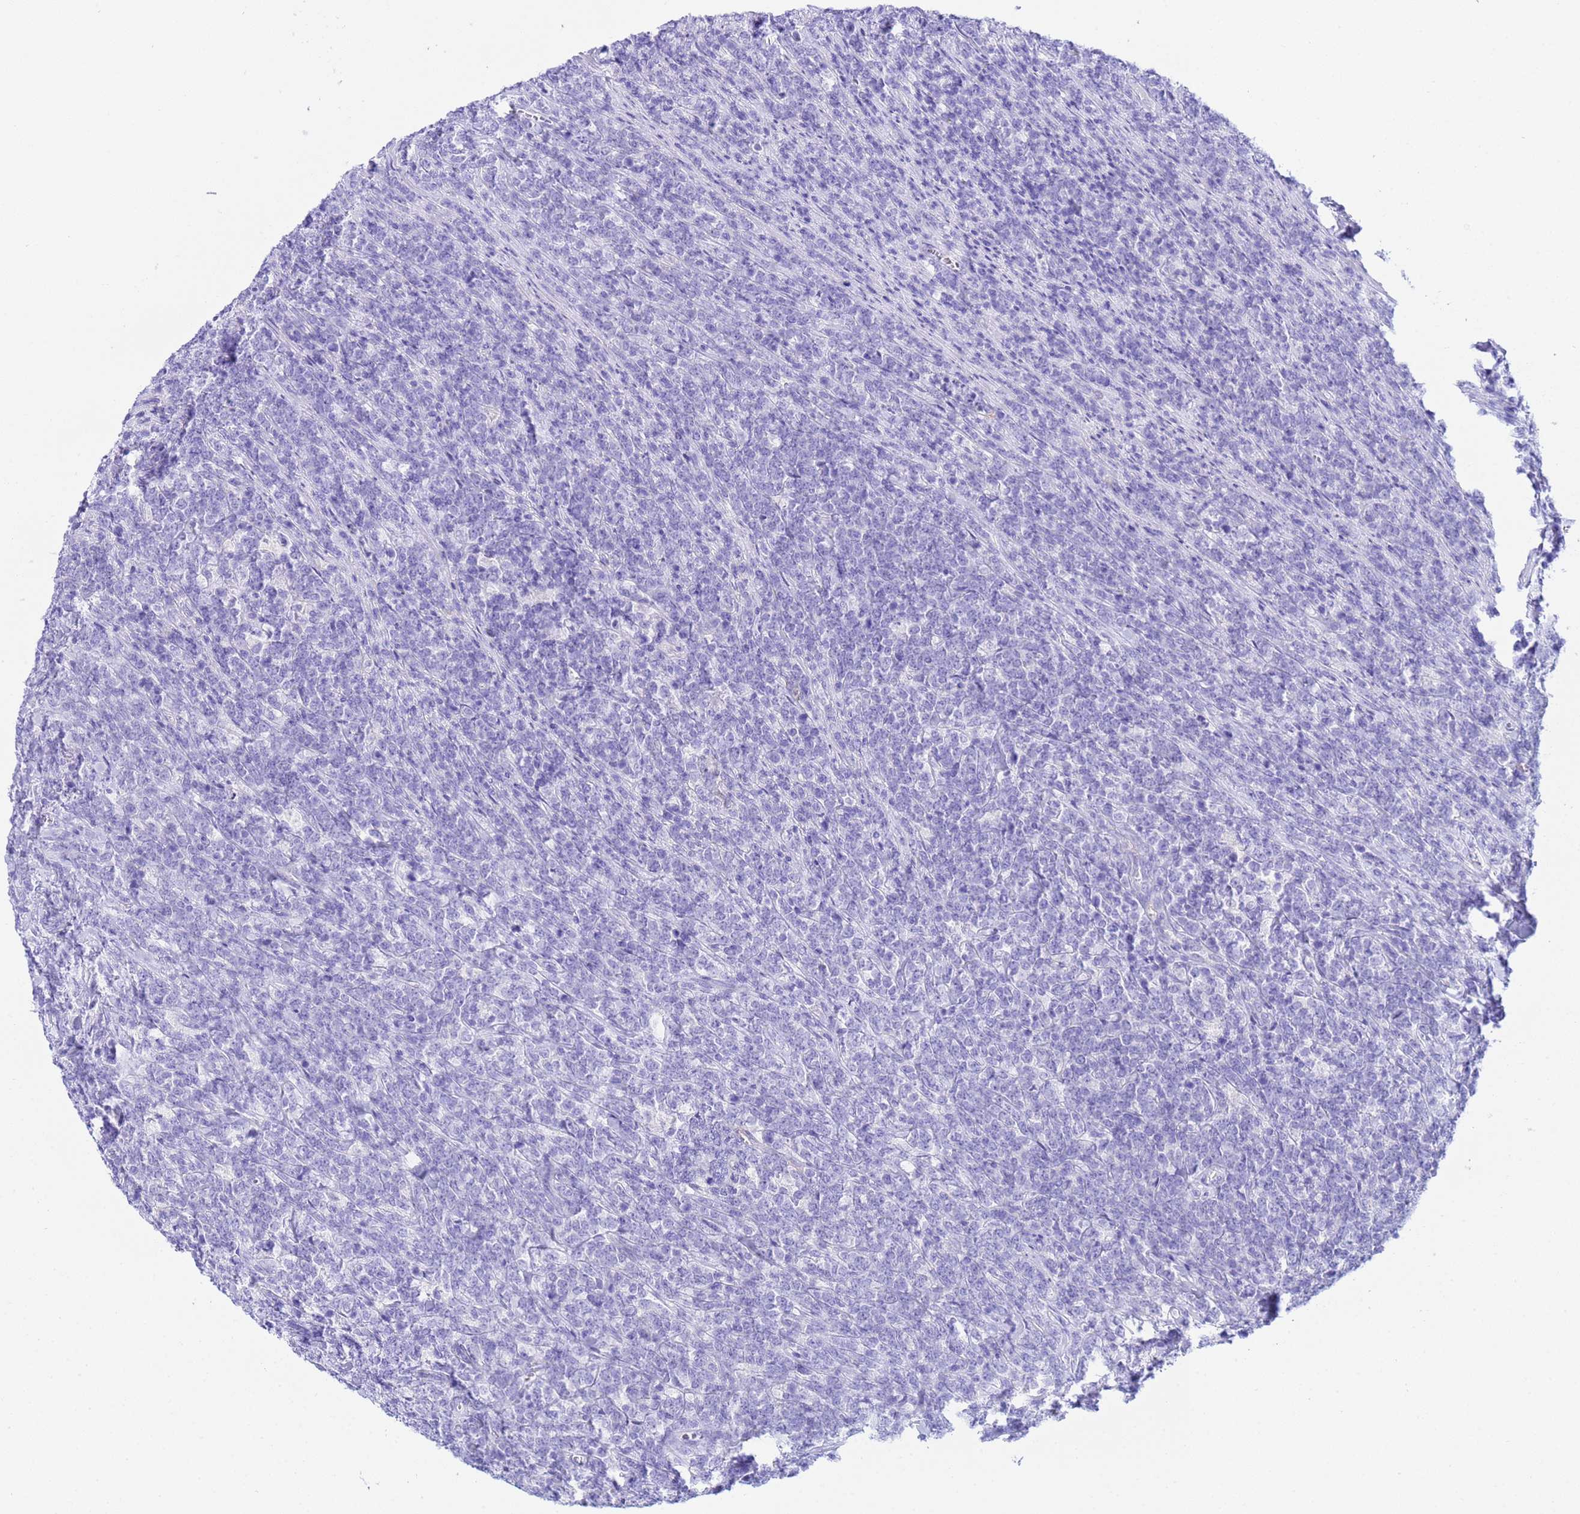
{"staining": {"intensity": "negative", "quantity": "none", "location": "none"}, "tissue": "lymphoma", "cell_type": "Tumor cells", "image_type": "cancer", "snomed": [{"axis": "morphology", "description": "Malignant lymphoma, non-Hodgkin's type, High grade"}, {"axis": "topography", "description": "Small intestine"}], "caption": "Lymphoma stained for a protein using immunohistochemistry (IHC) shows no expression tumor cells.", "gene": "AQP12A", "patient": {"sex": "male", "age": 8}}